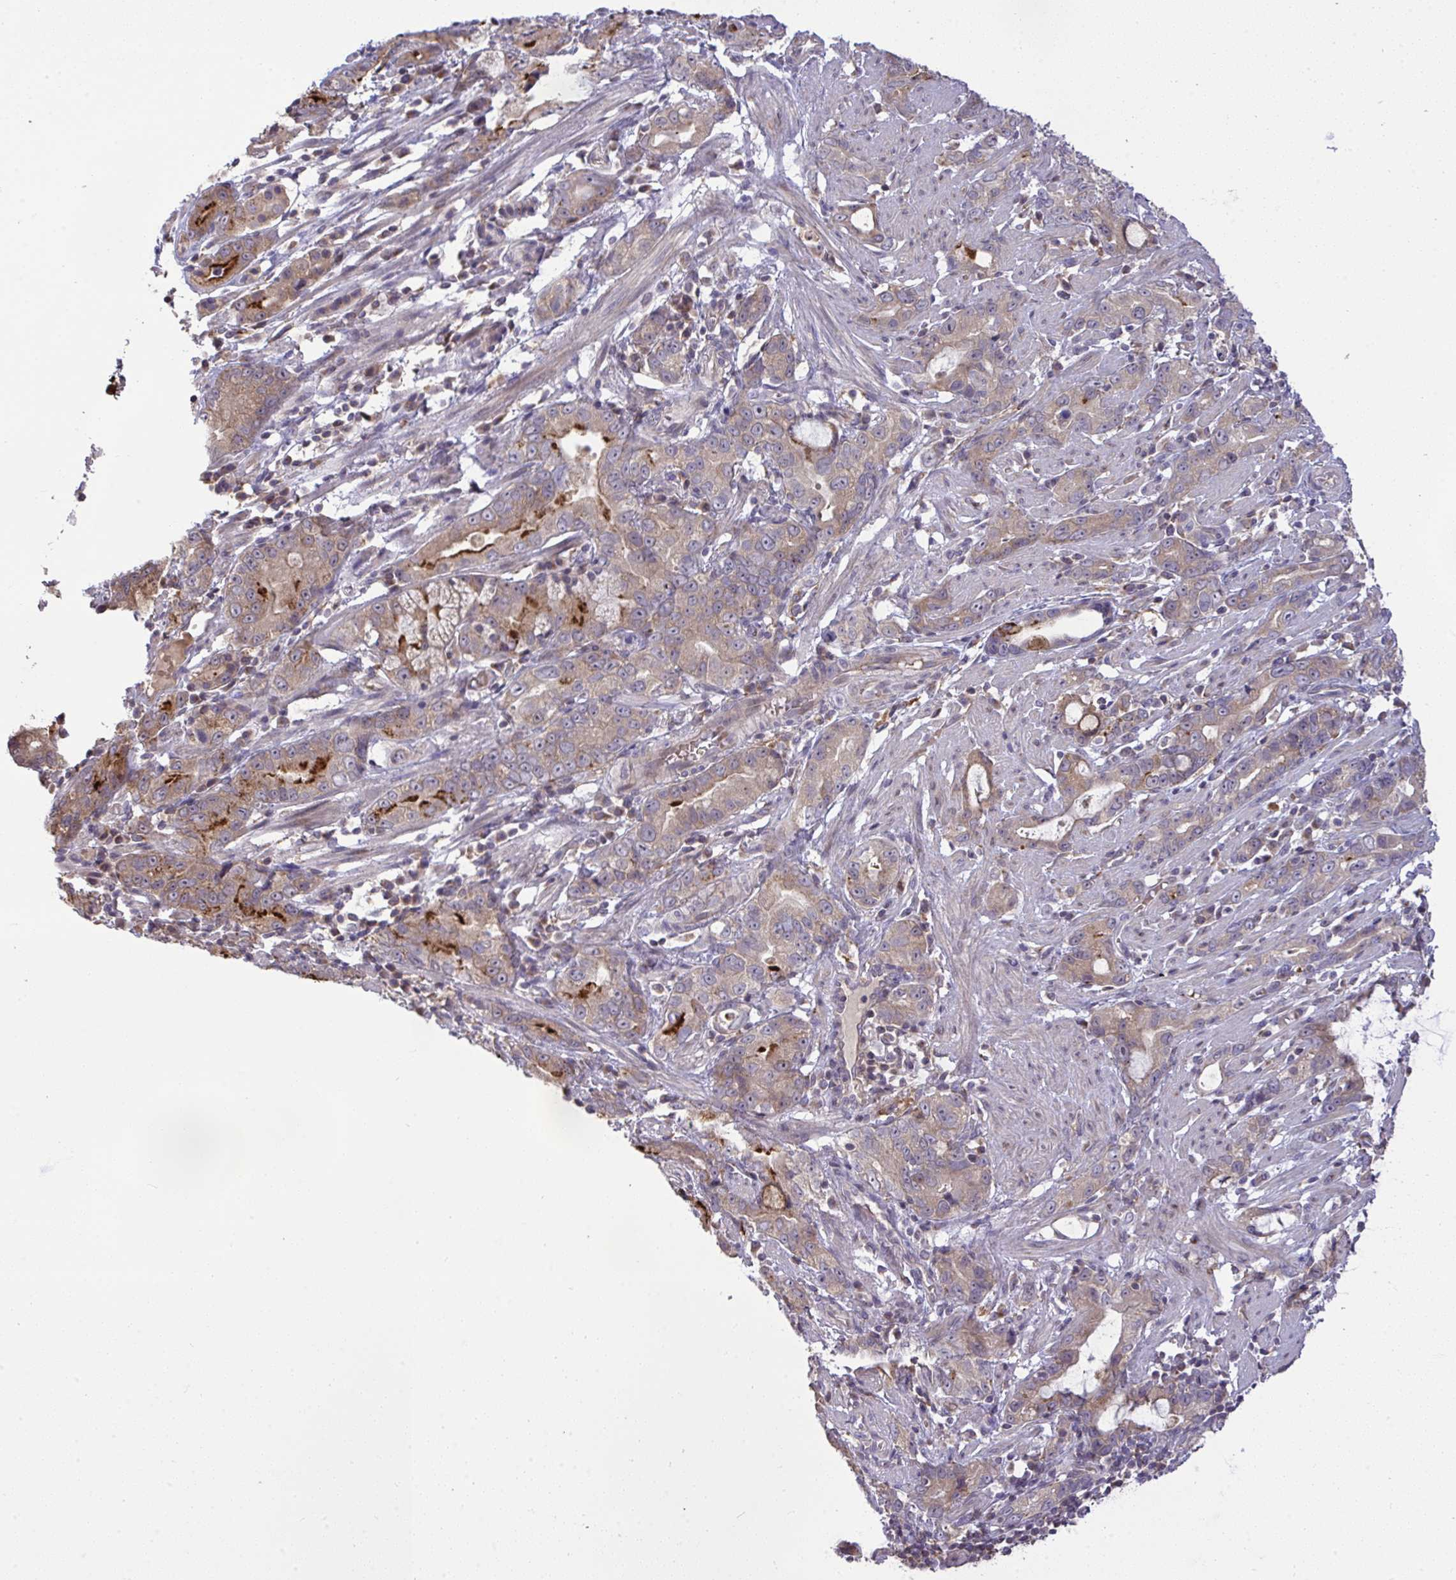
{"staining": {"intensity": "weak", "quantity": ">75%", "location": "cytoplasmic/membranous"}, "tissue": "stomach cancer", "cell_type": "Tumor cells", "image_type": "cancer", "snomed": [{"axis": "morphology", "description": "Adenocarcinoma, NOS"}, {"axis": "topography", "description": "Stomach"}], "caption": "Human stomach cancer stained for a protein (brown) demonstrates weak cytoplasmic/membranous positive positivity in about >75% of tumor cells.", "gene": "SLC9A6", "patient": {"sex": "male", "age": 55}}